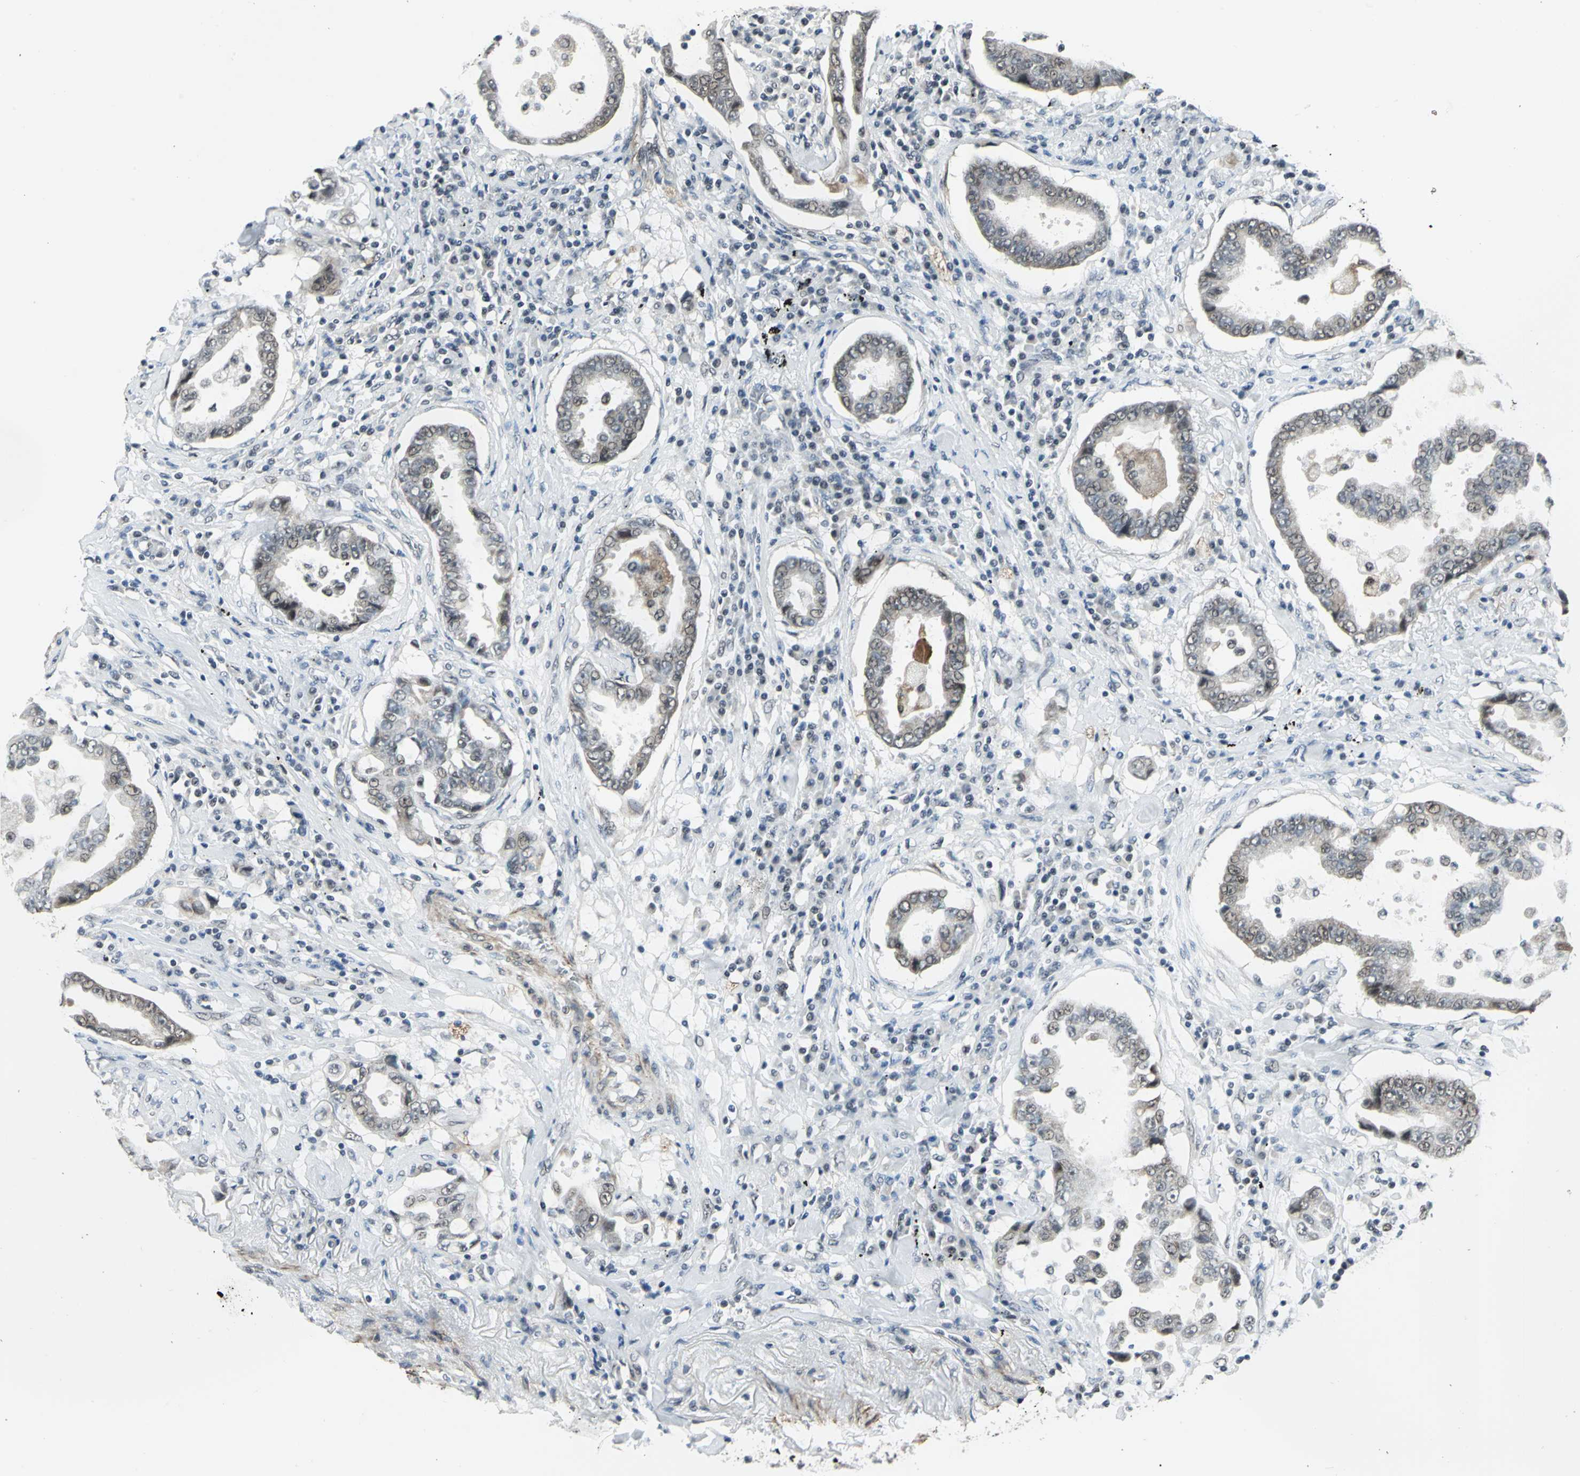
{"staining": {"intensity": "weak", "quantity": "25%-75%", "location": "cytoplasmic/membranous,nuclear"}, "tissue": "lung cancer", "cell_type": "Tumor cells", "image_type": "cancer", "snomed": [{"axis": "morphology", "description": "Normal tissue, NOS"}, {"axis": "morphology", "description": "Inflammation, NOS"}, {"axis": "morphology", "description": "Adenocarcinoma, NOS"}, {"axis": "topography", "description": "Lung"}], "caption": "Immunohistochemical staining of lung cancer shows weak cytoplasmic/membranous and nuclear protein positivity in approximately 25%-75% of tumor cells.", "gene": "MTA1", "patient": {"sex": "female", "age": 64}}